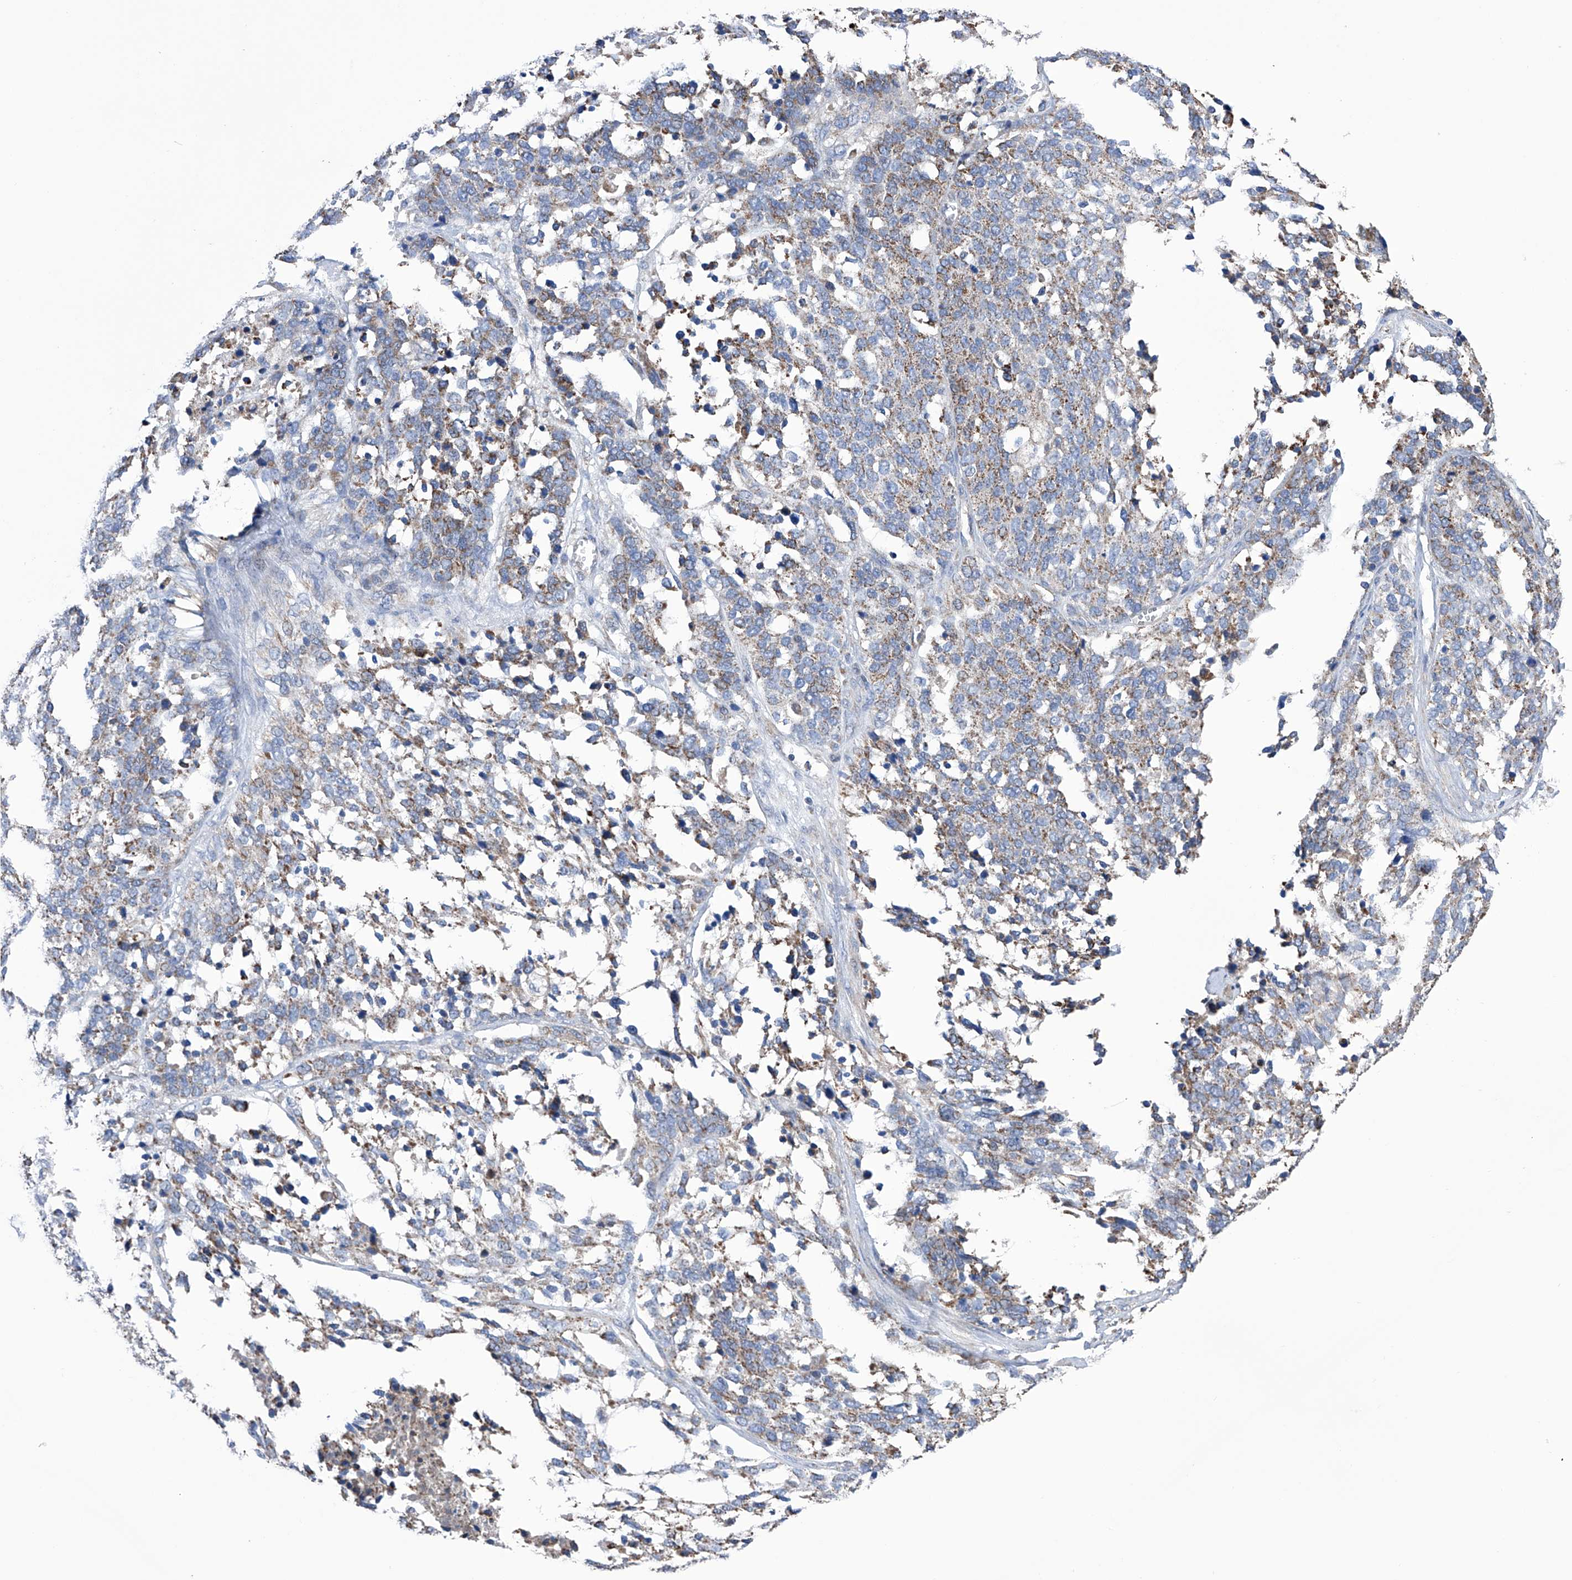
{"staining": {"intensity": "weak", "quantity": "25%-75%", "location": "cytoplasmic/membranous"}, "tissue": "ovarian cancer", "cell_type": "Tumor cells", "image_type": "cancer", "snomed": [{"axis": "morphology", "description": "Cystadenocarcinoma, serous, NOS"}, {"axis": "topography", "description": "Ovary"}], "caption": "IHC of serous cystadenocarcinoma (ovarian) displays low levels of weak cytoplasmic/membranous positivity in approximately 25%-75% of tumor cells.", "gene": "EFCAB2", "patient": {"sex": "female", "age": 44}}